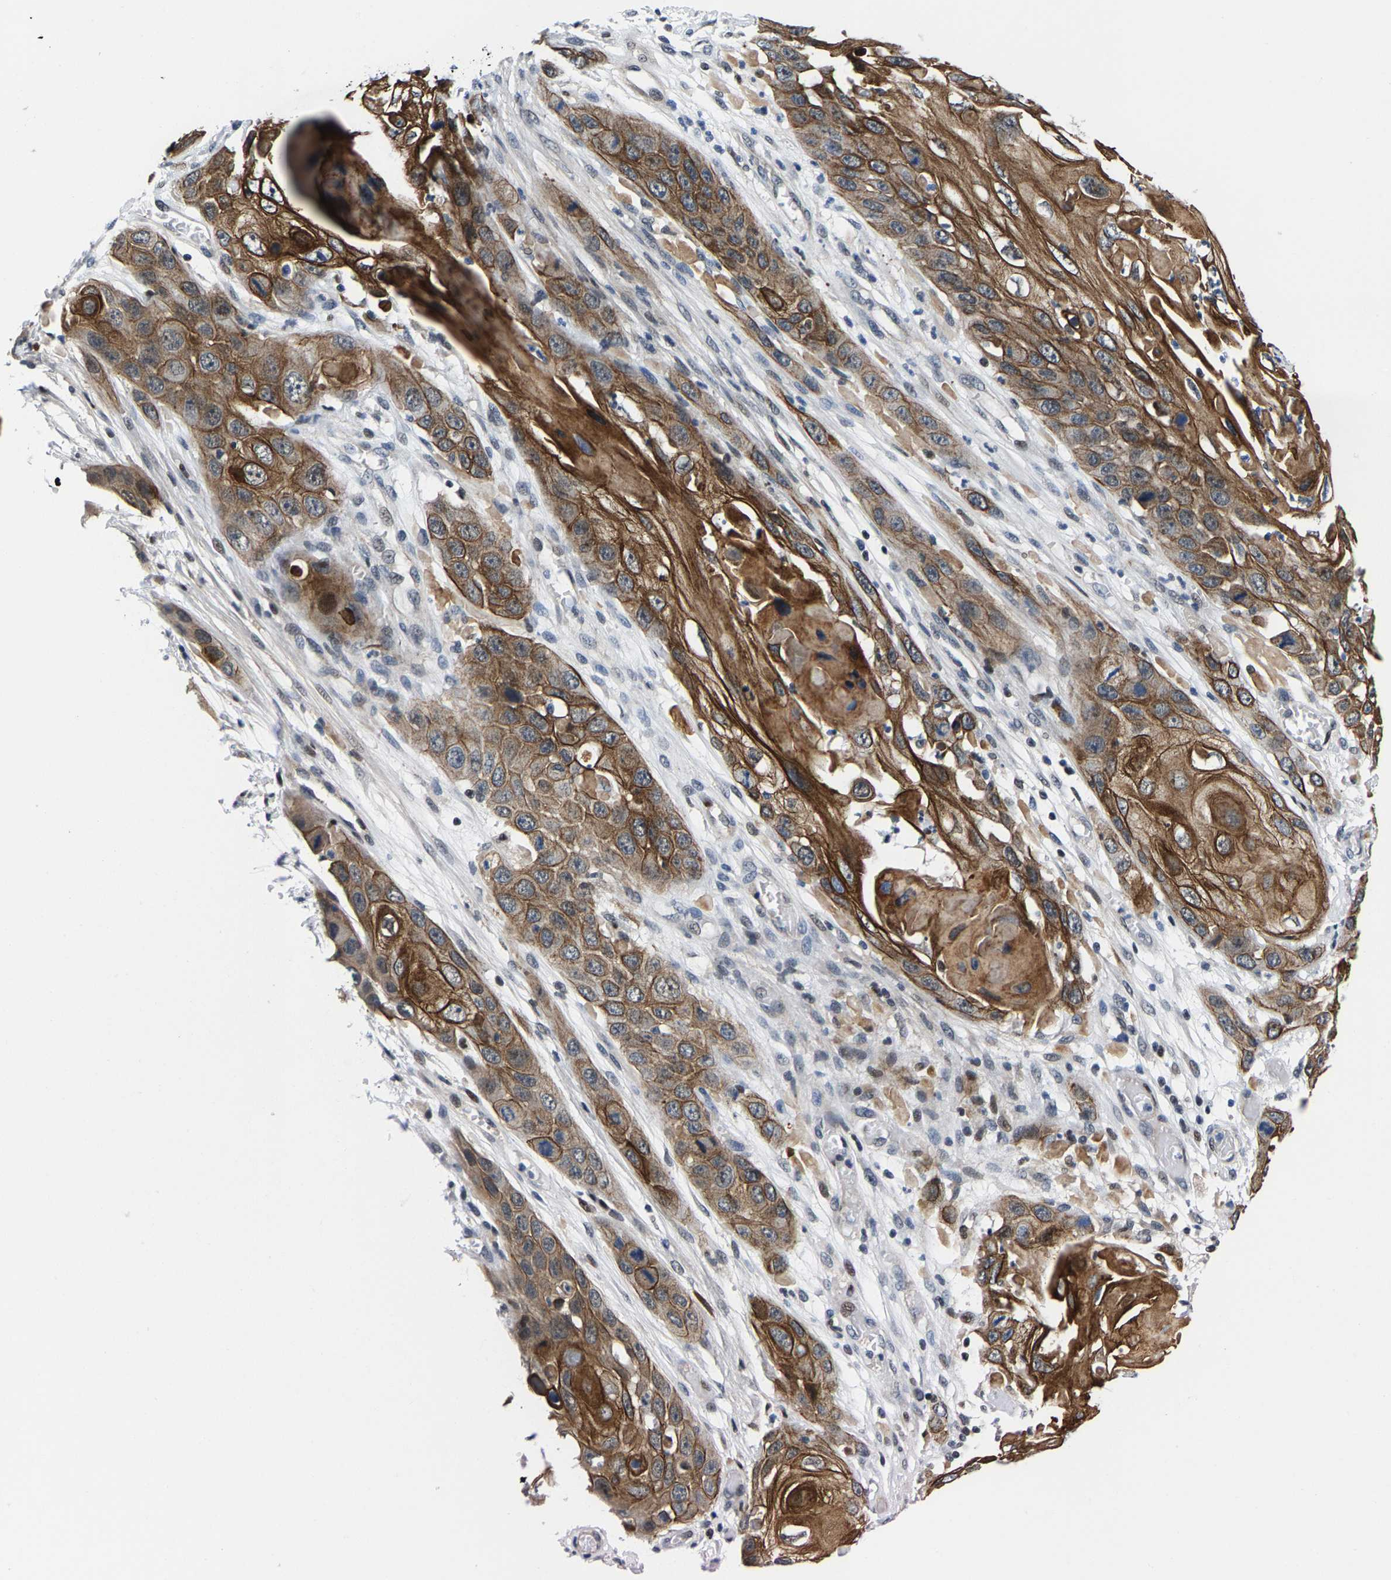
{"staining": {"intensity": "moderate", "quantity": ">75%", "location": "cytoplasmic/membranous"}, "tissue": "skin cancer", "cell_type": "Tumor cells", "image_type": "cancer", "snomed": [{"axis": "morphology", "description": "Squamous cell carcinoma, NOS"}, {"axis": "topography", "description": "Skin"}], "caption": "Skin cancer (squamous cell carcinoma) stained for a protein (brown) reveals moderate cytoplasmic/membranous positive staining in approximately >75% of tumor cells.", "gene": "GTPBP10", "patient": {"sex": "male", "age": 55}}